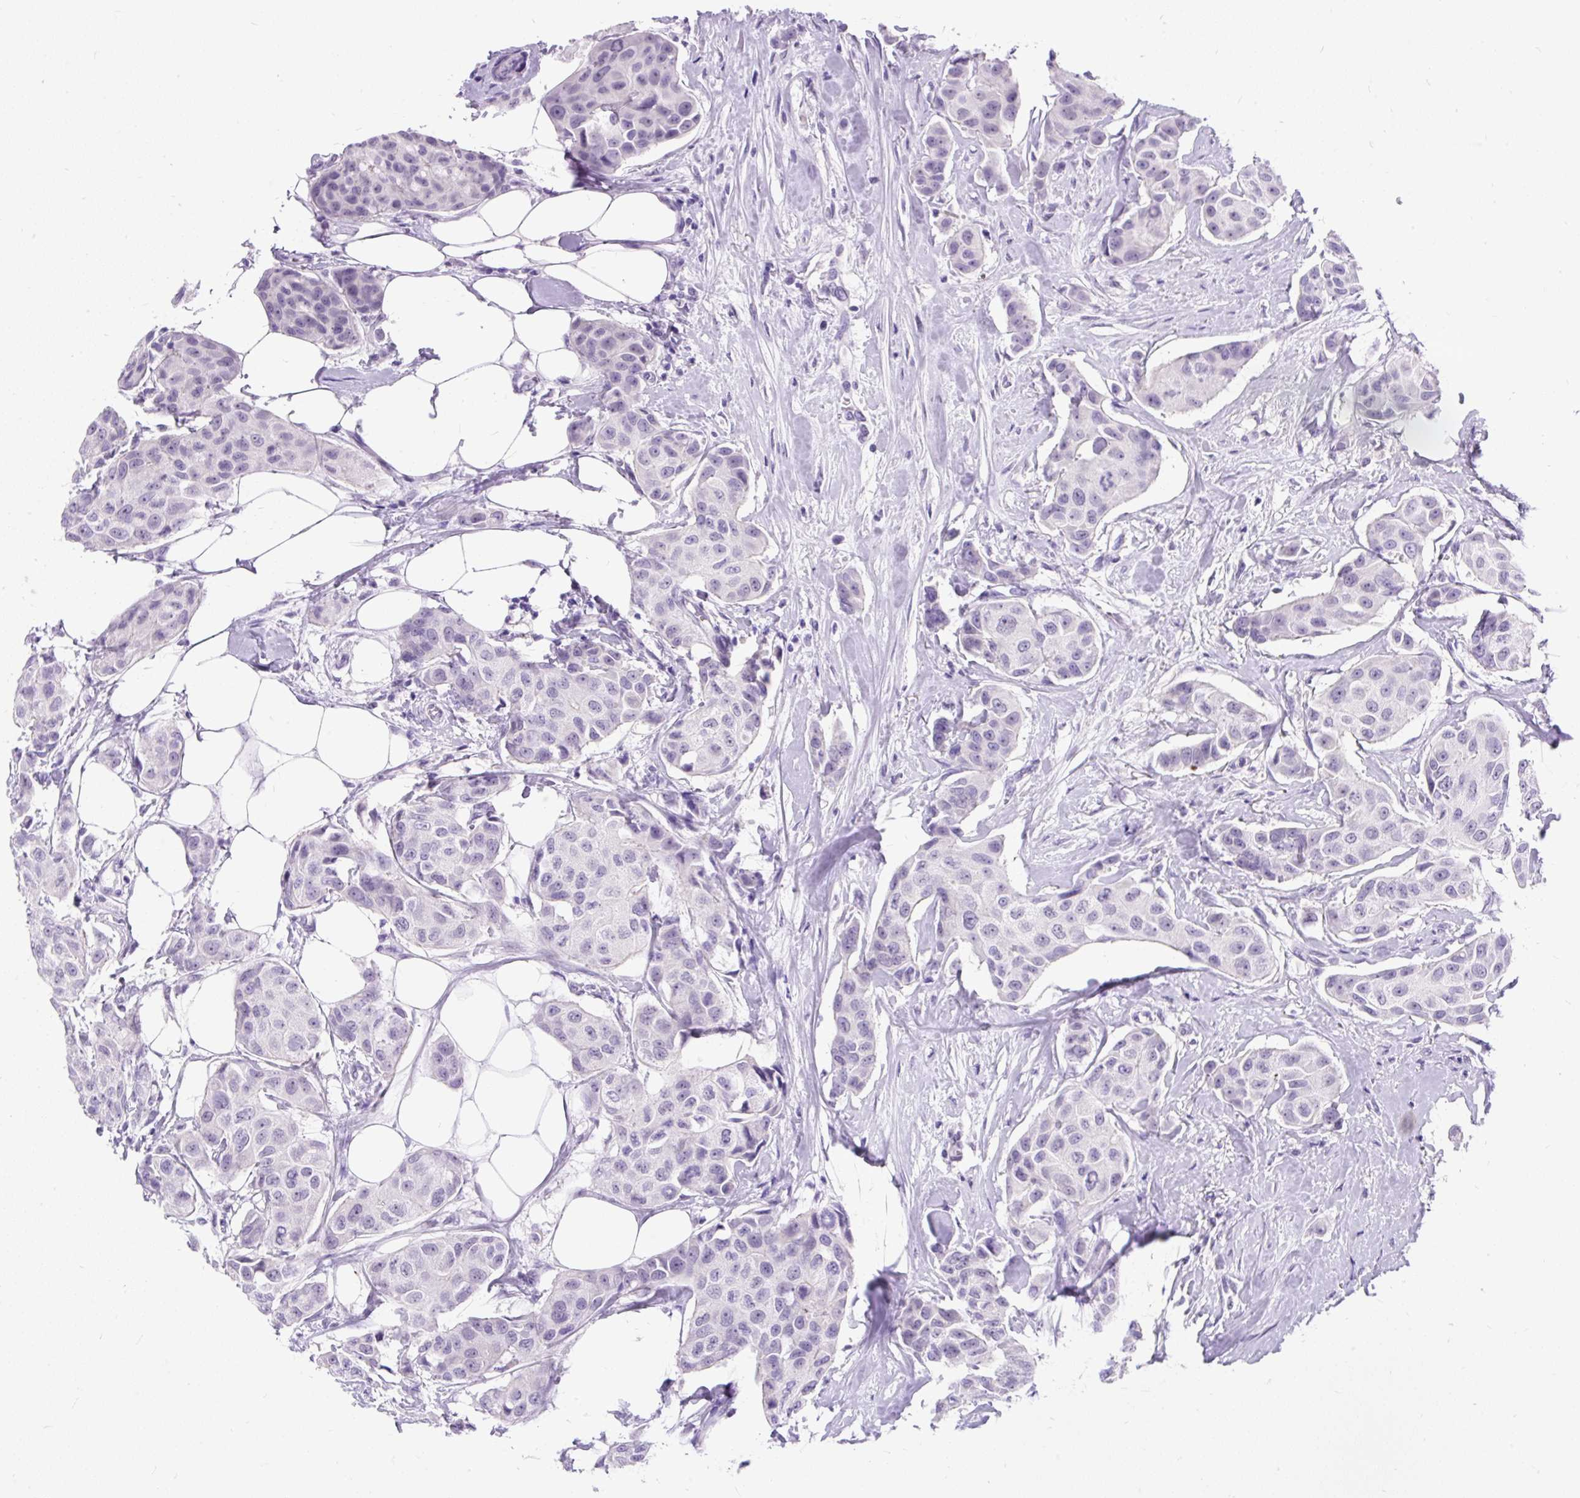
{"staining": {"intensity": "negative", "quantity": "none", "location": "none"}, "tissue": "breast cancer", "cell_type": "Tumor cells", "image_type": "cancer", "snomed": [{"axis": "morphology", "description": "Duct carcinoma"}, {"axis": "topography", "description": "Breast"}, {"axis": "topography", "description": "Lymph node"}], "caption": "Tumor cells are negative for protein expression in human breast invasive ductal carcinoma.", "gene": "SCGB1A1", "patient": {"sex": "female", "age": 80}}